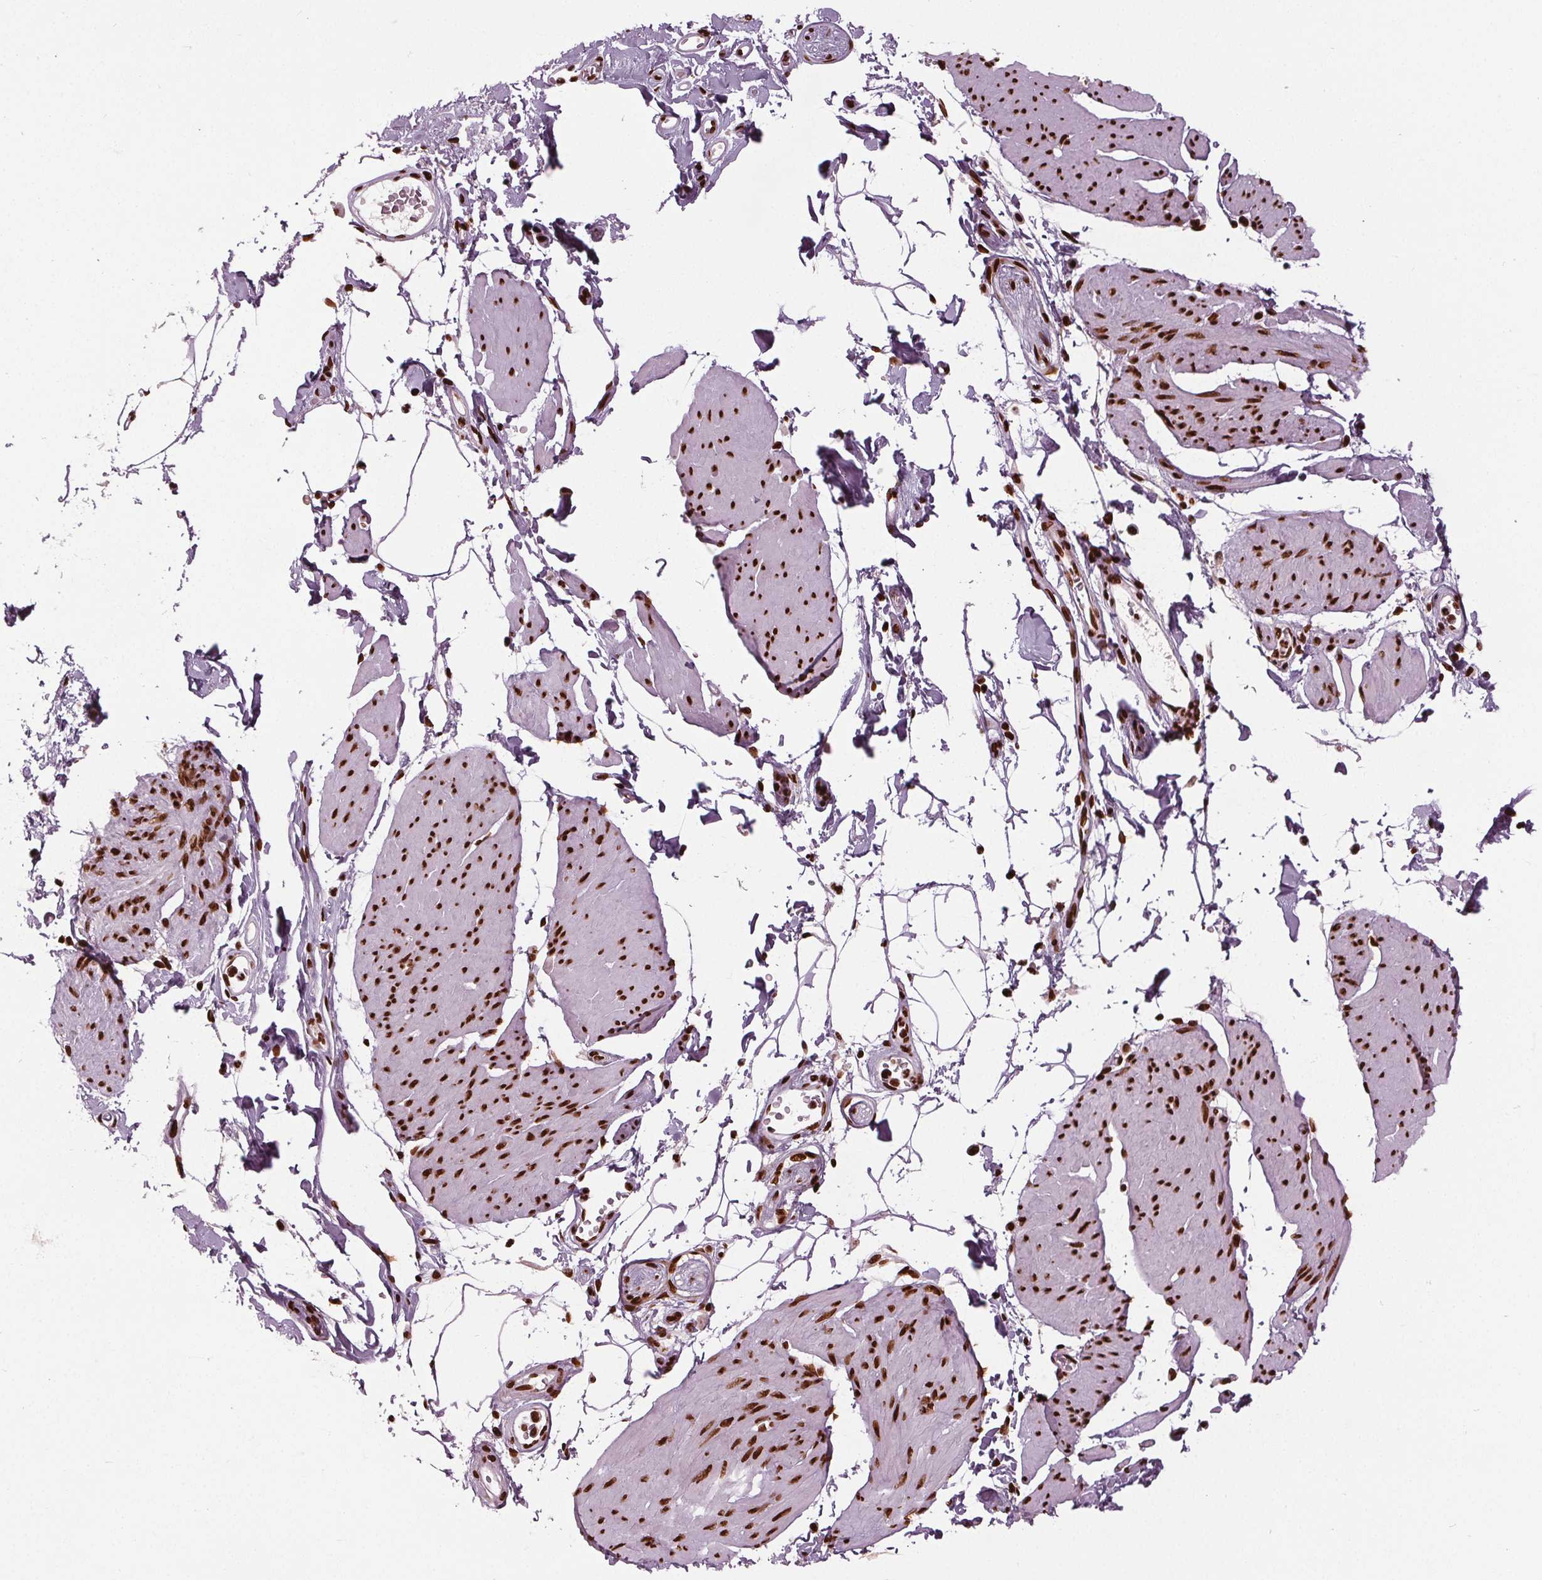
{"staining": {"intensity": "strong", "quantity": ">75%", "location": "nuclear"}, "tissue": "smooth muscle", "cell_type": "Smooth muscle cells", "image_type": "normal", "snomed": [{"axis": "morphology", "description": "Normal tissue, NOS"}, {"axis": "topography", "description": "Adipose tissue"}, {"axis": "topography", "description": "Smooth muscle"}, {"axis": "topography", "description": "Peripheral nerve tissue"}], "caption": "Immunohistochemistry histopathology image of benign smooth muscle: smooth muscle stained using IHC reveals high levels of strong protein expression localized specifically in the nuclear of smooth muscle cells, appearing as a nuclear brown color.", "gene": "BRD4", "patient": {"sex": "male", "age": 83}}